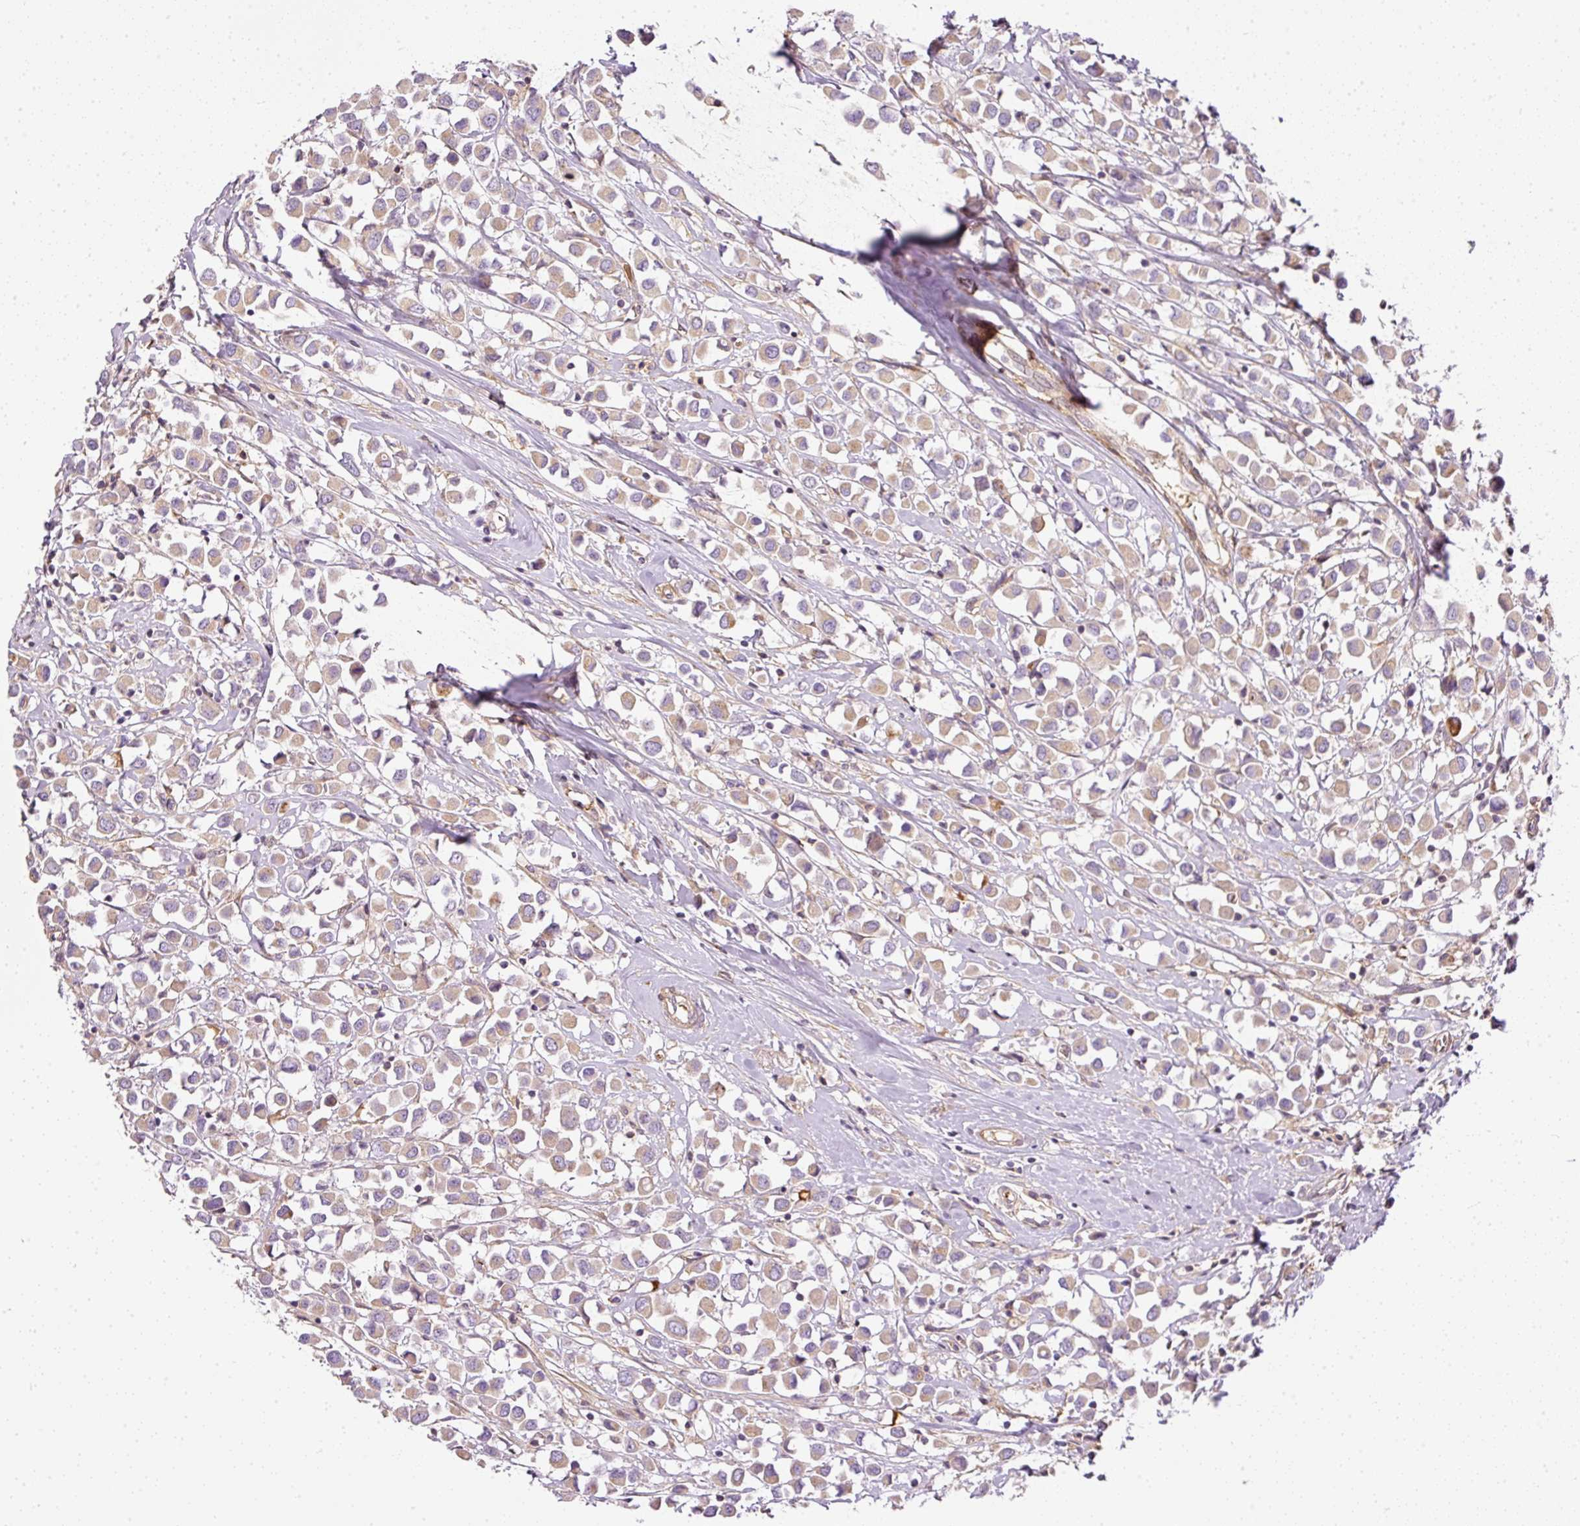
{"staining": {"intensity": "weak", "quantity": ">75%", "location": "cytoplasmic/membranous"}, "tissue": "breast cancer", "cell_type": "Tumor cells", "image_type": "cancer", "snomed": [{"axis": "morphology", "description": "Duct carcinoma"}, {"axis": "topography", "description": "Breast"}], "caption": "Brown immunohistochemical staining in breast intraductal carcinoma shows weak cytoplasmic/membranous staining in about >75% of tumor cells.", "gene": "TBC1D2B", "patient": {"sex": "female", "age": 61}}